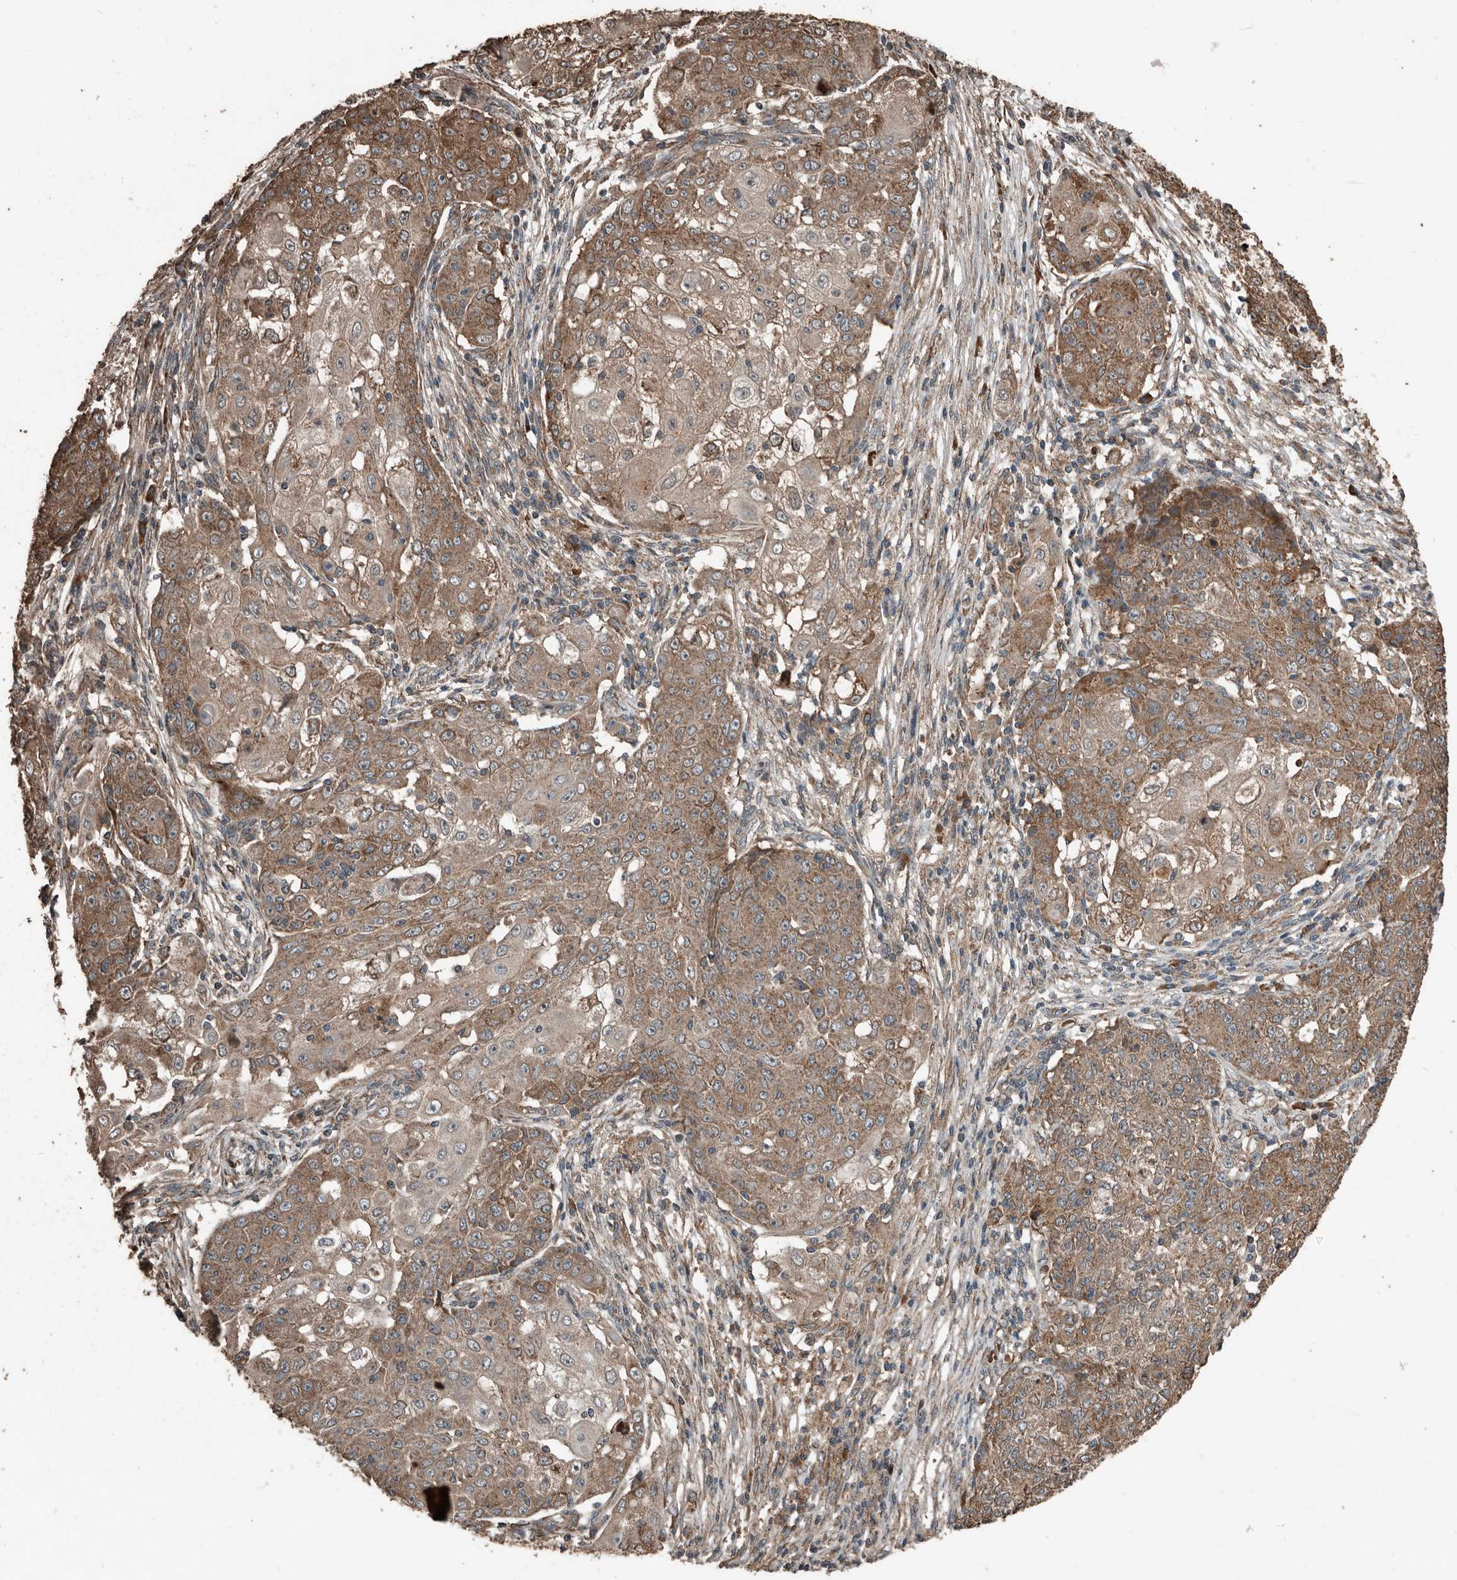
{"staining": {"intensity": "moderate", "quantity": ">75%", "location": "cytoplasmic/membranous"}, "tissue": "ovarian cancer", "cell_type": "Tumor cells", "image_type": "cancer", "snomed": [{"axis": "morphology", "description": "Carcinoma, endometroid"}, {"axis": "topography", "description": "Ovary"}], "caption": "Endometroid carcinoma (ovarian) tissue displays moderate cytoplasmic/membranous staining in approximately >75% of tumor cells, visualized by immunohistochemistry.", "gene": "RNF207", "patient": {"sex": "female", "age": 42}}